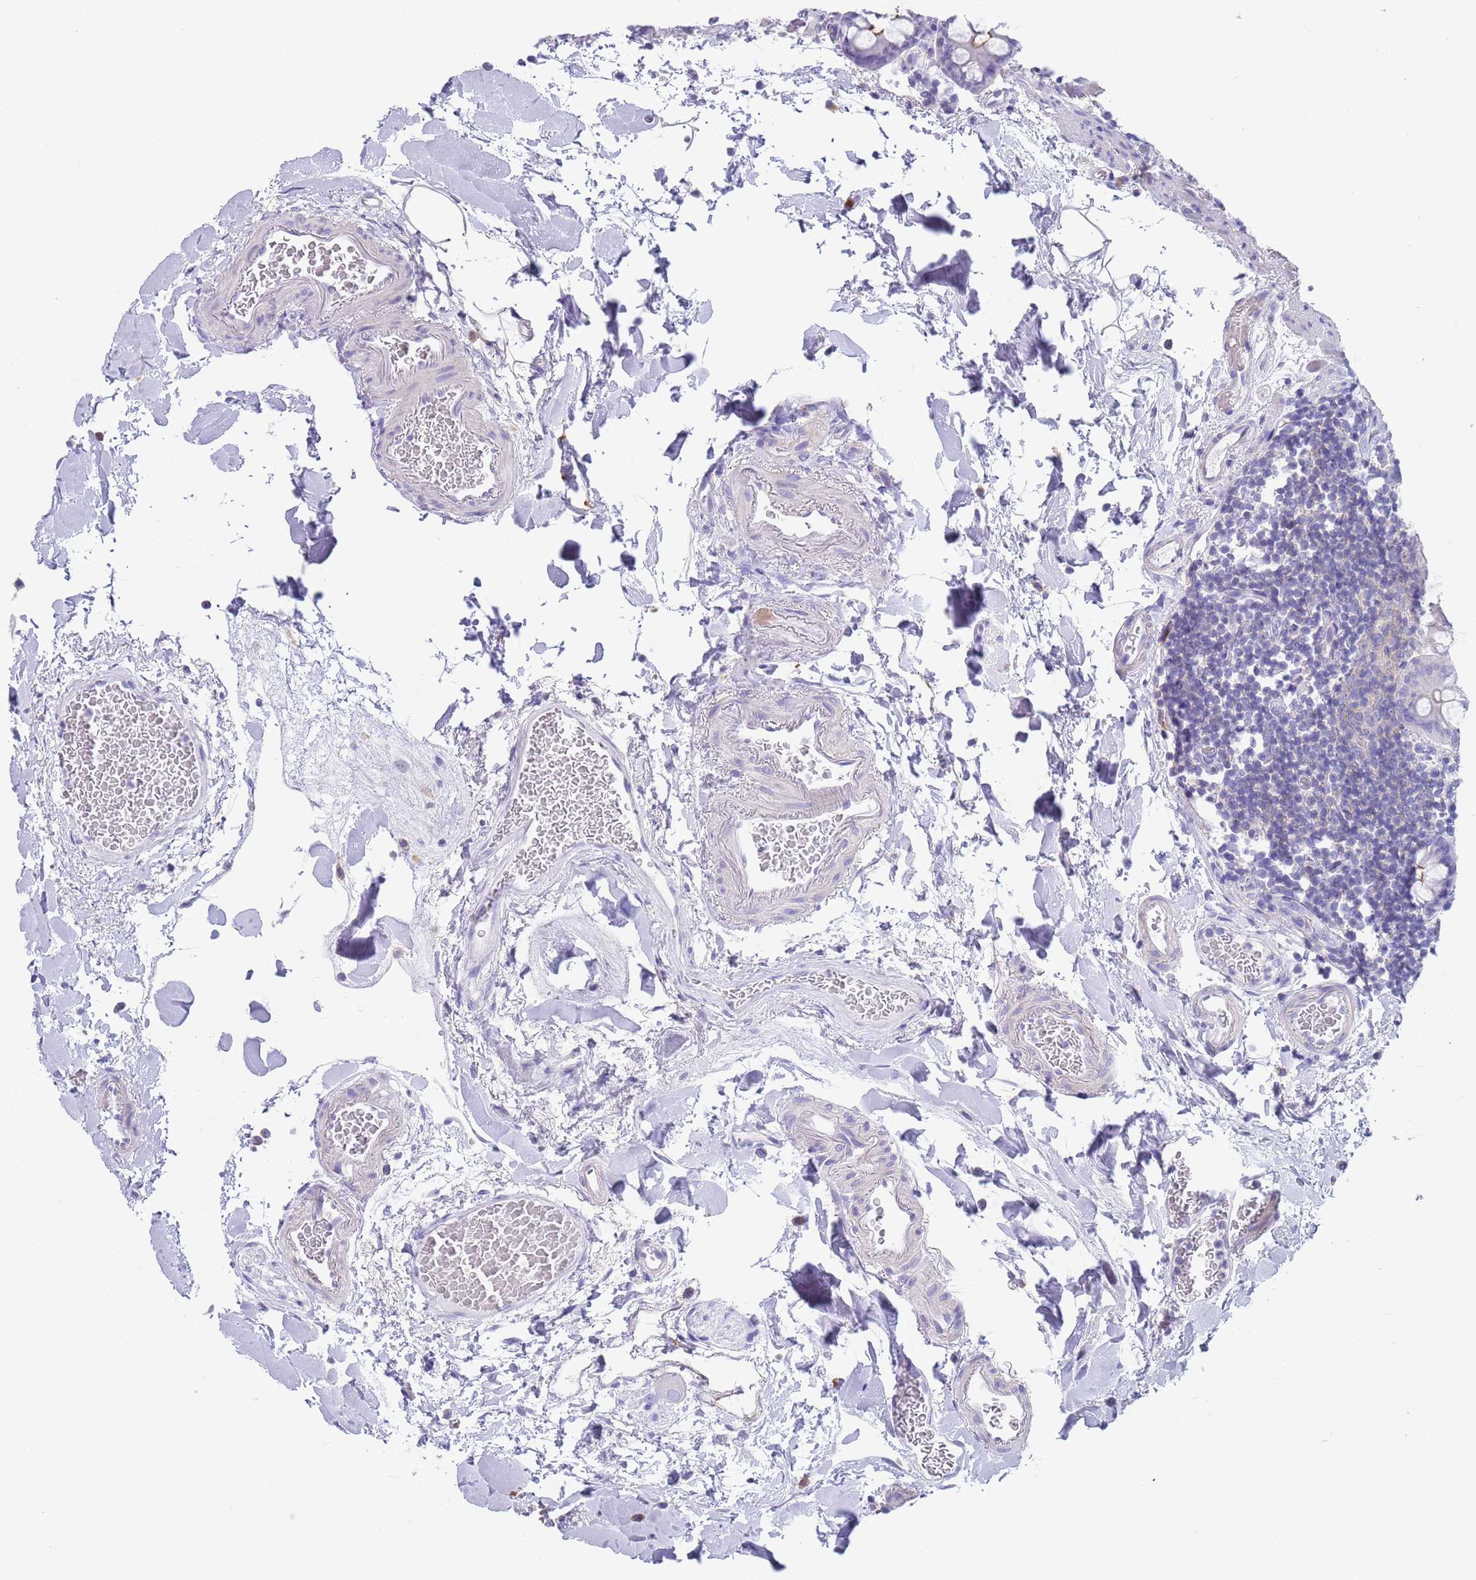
{"staining": {"intensity": "negative", "quantity": "none", "location": "none"}, "tissue": "colon", "cell_type": "Endothelial cells", "image_type": "normal", "snomed": [{"axis": "morphology", "description": "Normal tissue, NOS"}, {"axis": "topography", "description": "Colon"}], "caption": "This micrograph is of normal colon stained with immunohistochemistry to label a protein in brown with the nuclei are counter-stained blue. There is no positivity in endothelial cells. (Immunohistochemistry (ihc), brightfield microscopy, high magnification).", "gene": "CPXM2", "patient": {"sex": "male", "age": 75}}